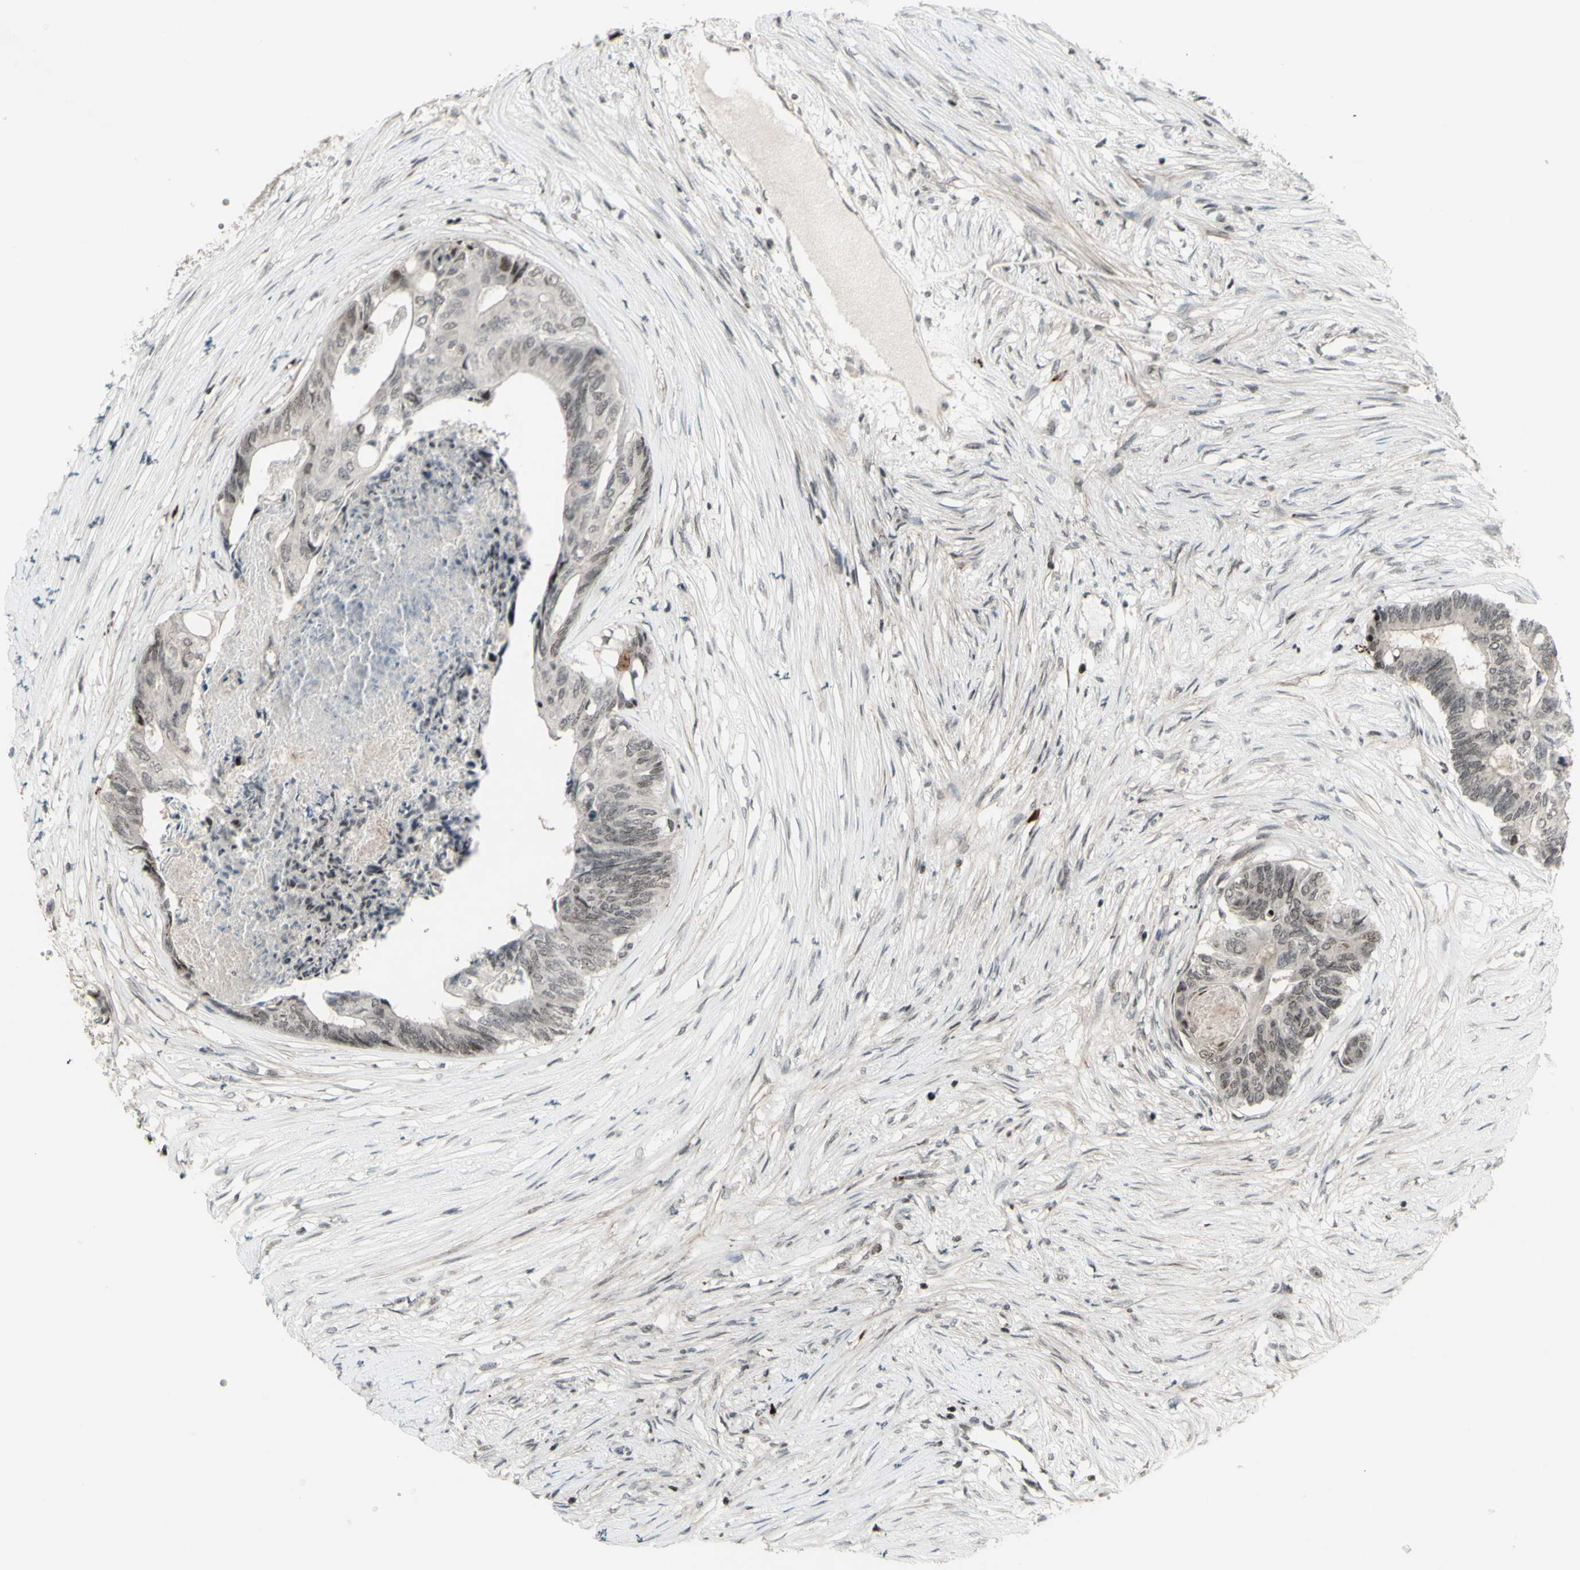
{"staining": {"intensity": "weak", "quantity": "<25%", "location": "nuclear"}, "tissue": "colorectal cancer", "cell_type": "Tumor cells", "image_type": "cancer", "snomed": [{"axis": "morphology", "description": "Adenocarcinoma, NOS"}, {"axis": "topography", "description": "Rectum"}], "caption": "Immunohistochemistry histopathology image of human colorectal adenocarcinoma stained for a protein (brown), which displays no staining in tumor cells. (Stains: DAB immunohistochemistry with hematoxylin counter stain, Microscopy: brightfield microscopy at high magnification).", "gene": "SUPT6H", "patient": {"sex": "male", "age": 63}}